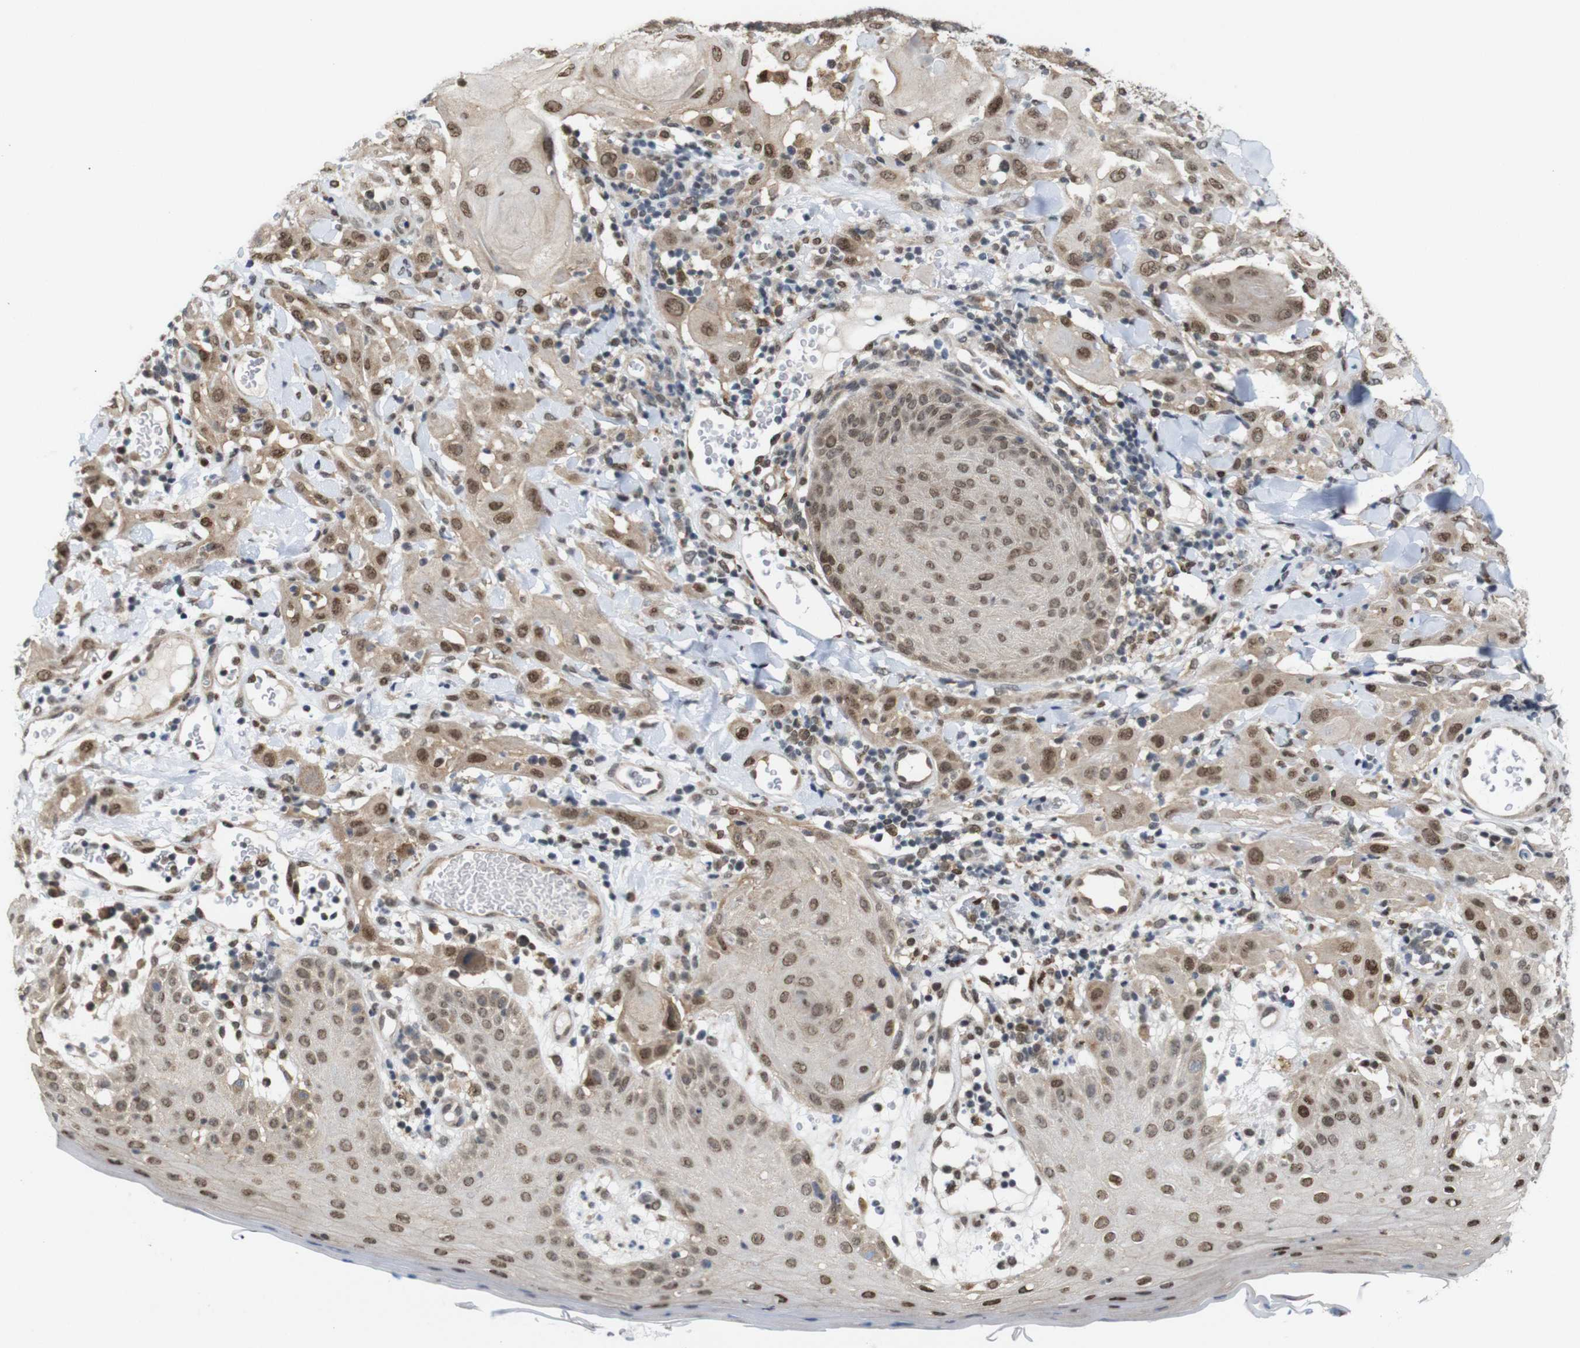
{"staining": {"intensity": "moderate", "quantity": ">75%", "location": "cytoplasmic/membranous,nuclear"}, "tissue": "skin cancer", "cell_type": "Tumor cells", "image_type": "cancer", "snomed": [{"axis": "morphology", "description": "Squamous cell carcinoma, NOS"}, {"axis": "topography", "description": "Skin"}], "caption": "There is medium levels of moderate cytoplasmic/membranous and nuclear staining in tumor cells of skin squamous cell carcinoma, as demonstrated by immunohistochemical staining (brown color).", "gene": "PNMA8A", "patient": {"sex": "male", "age": 24}}